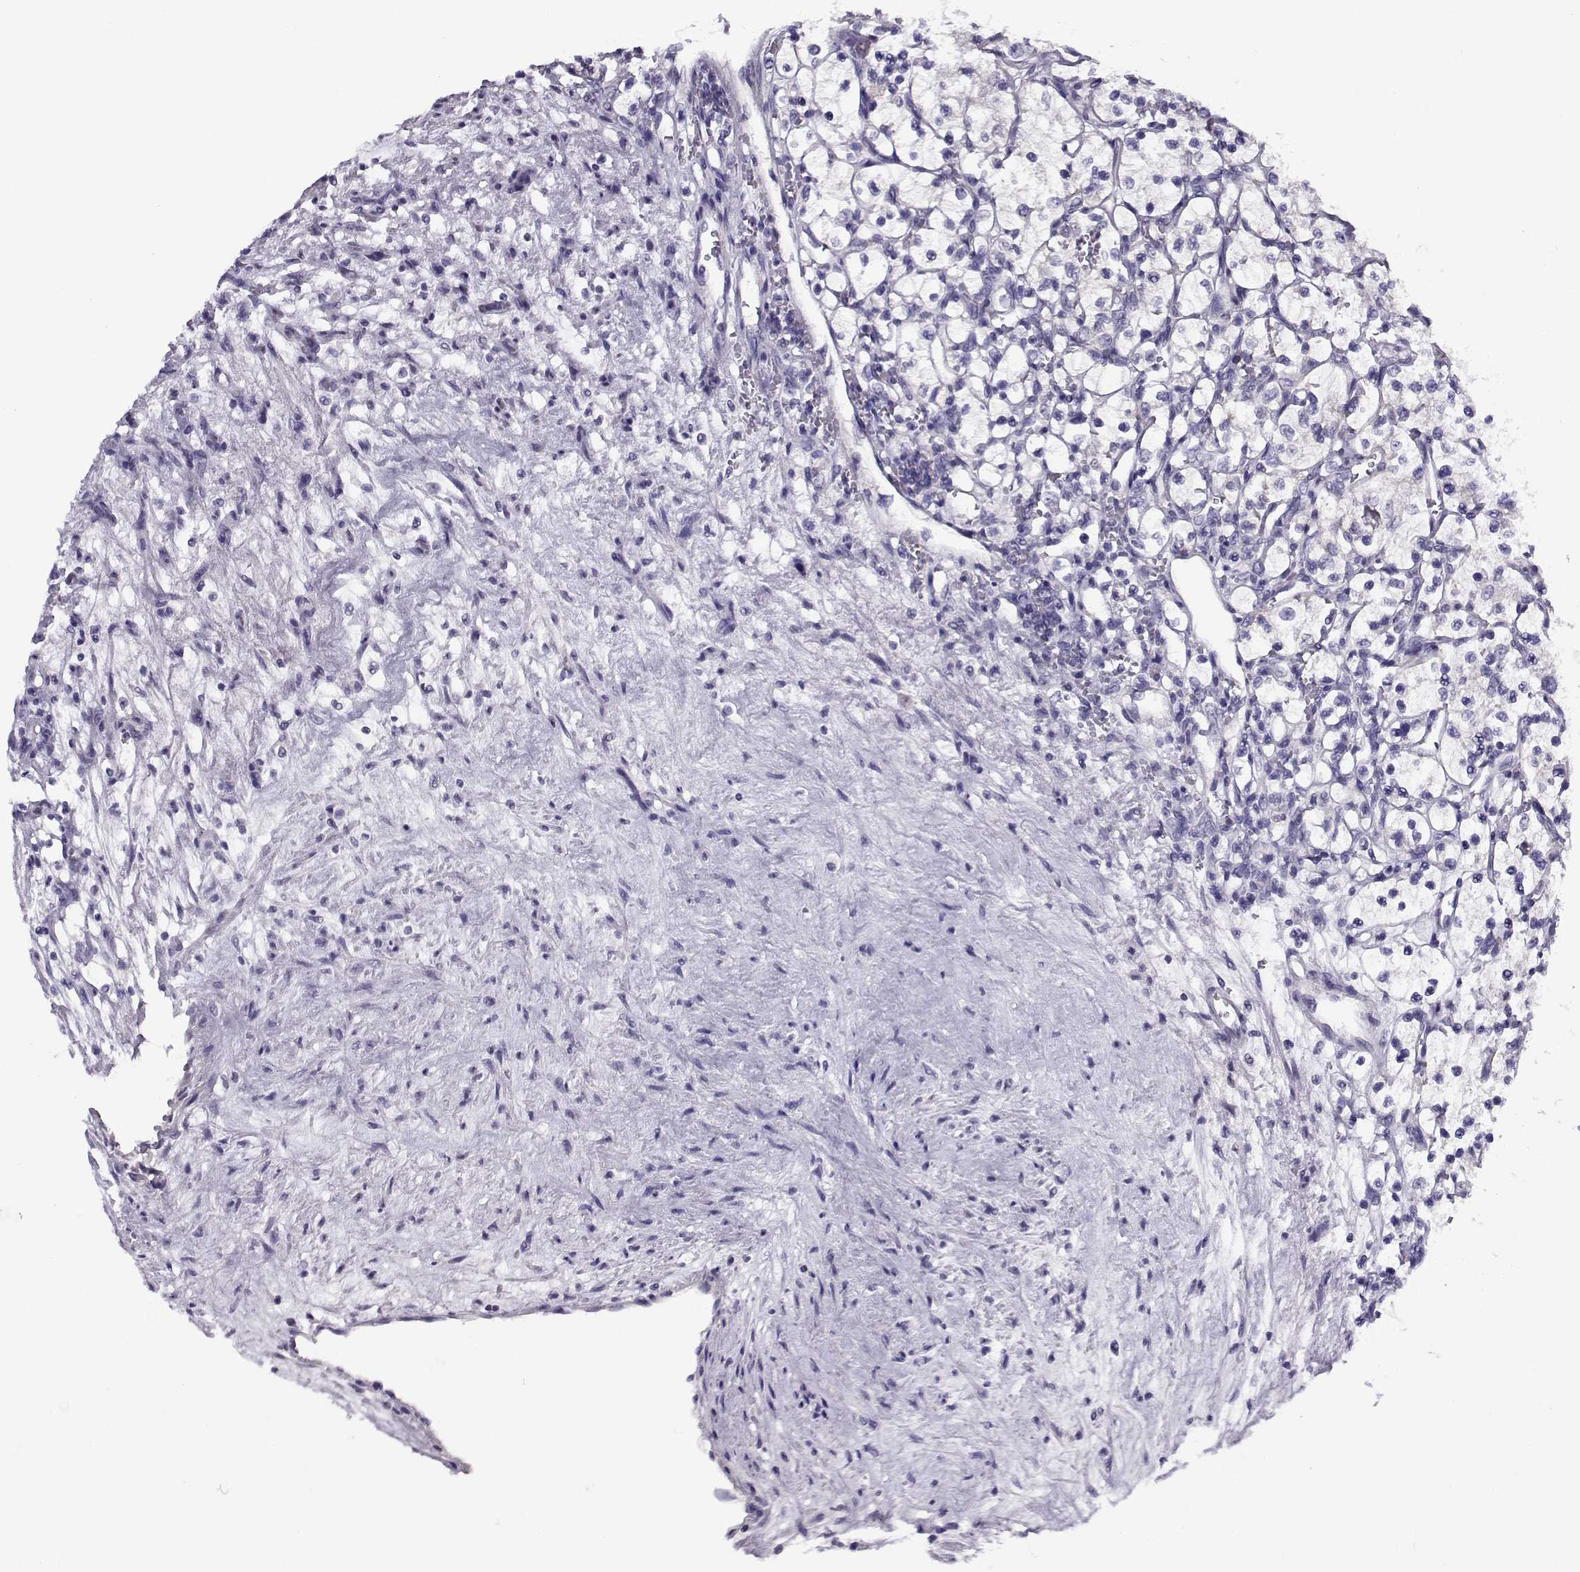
{"staining": {"intensity": "negative", "quantity": "none", "location": "none"}, "tissue": "renal cancer", "cell_type": "Tumor cells", "image_type": "cancer", "snomed": [{"axis": "morphology", "description": "Adenocarcinoma, NOS"}, {"axis": "topography", "description": "Kidney"}], "caption": "This is an IHC photomicrograph of adenocarcinoma (renal). There is no staining in tumor cells.", "gene": "FEZF1", "patient": {"sex": "female", "age": 69}}